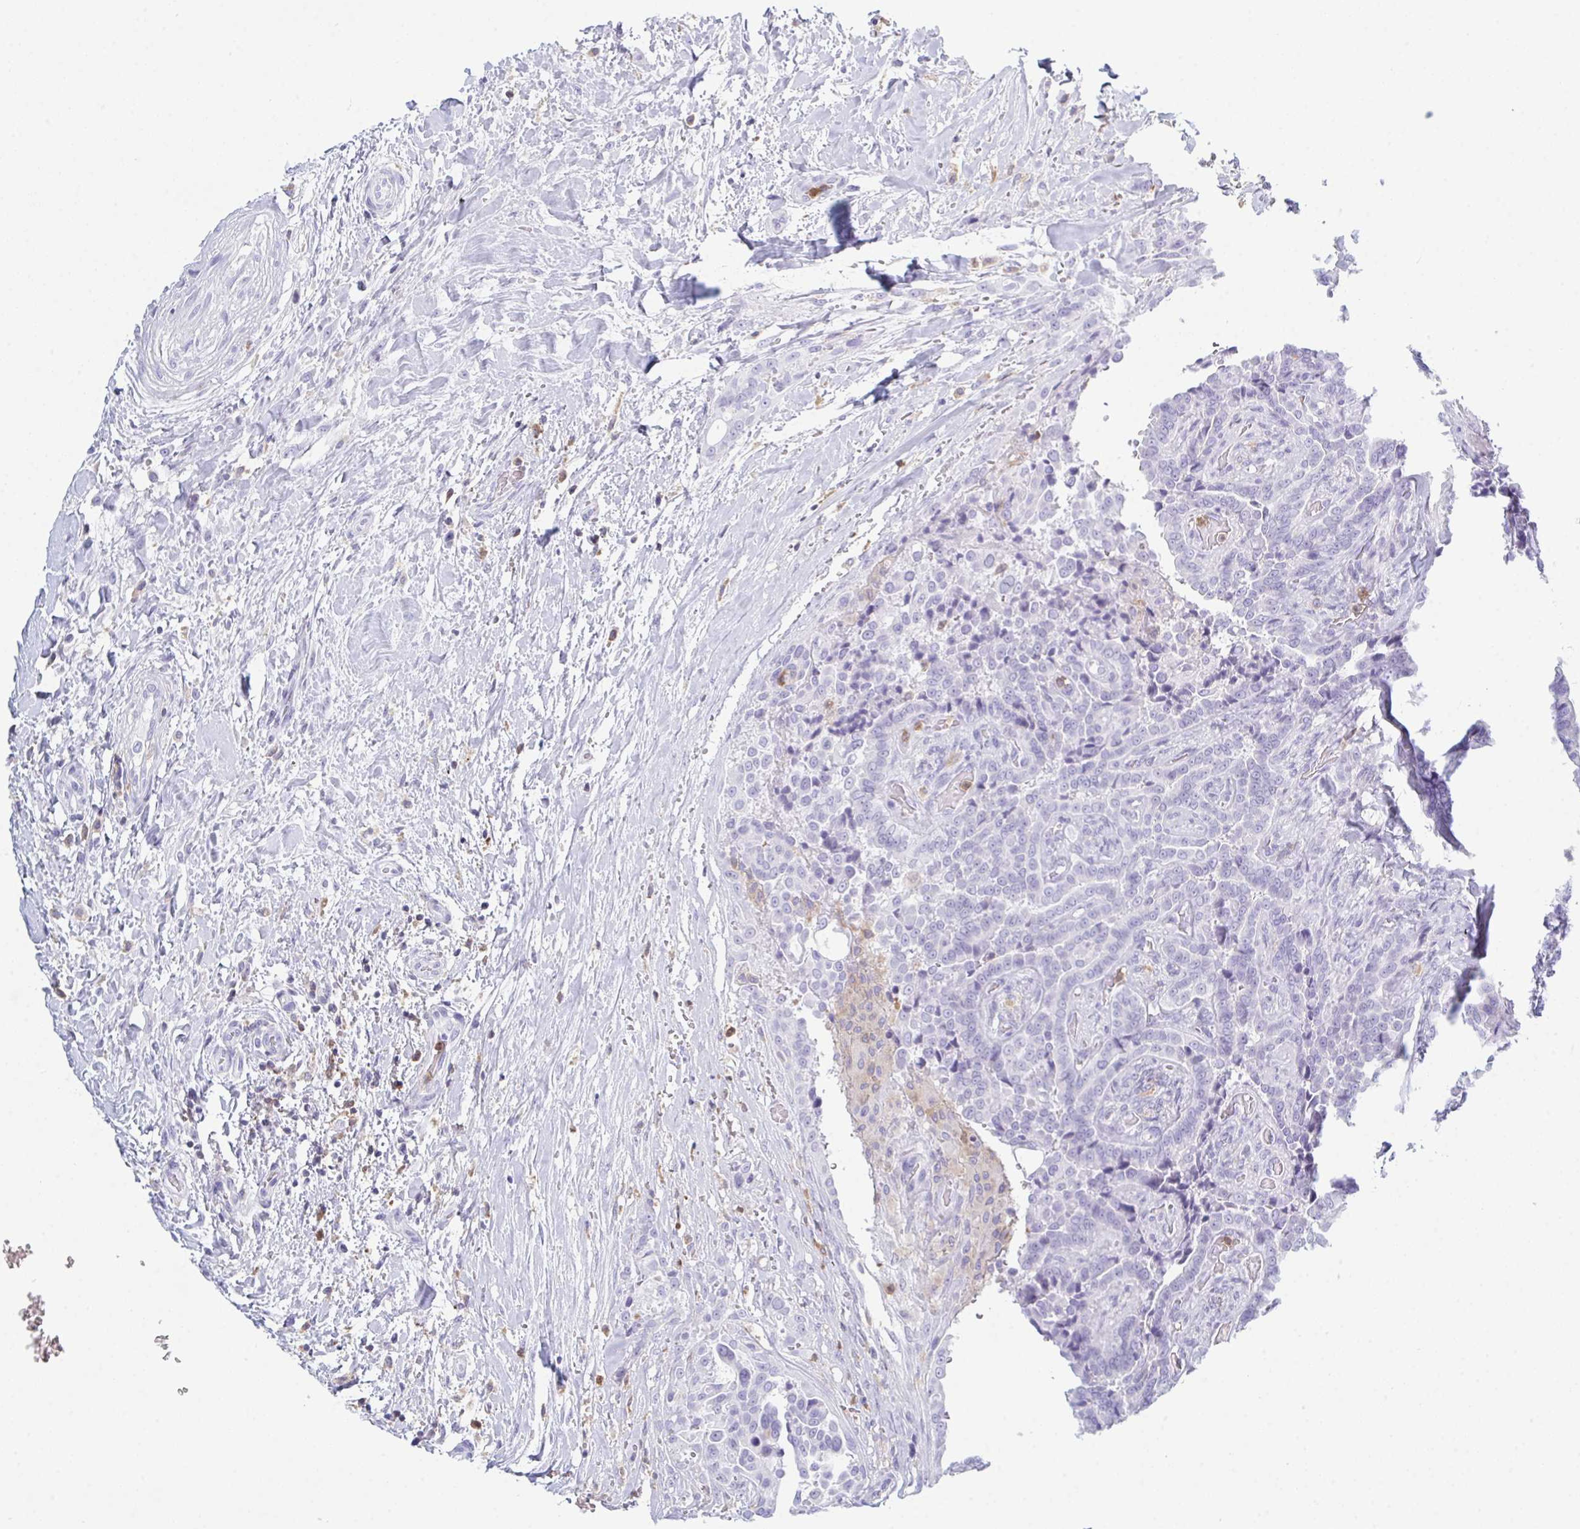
{"staining": {"intensity": "negative", "quantity": "none", "location": "none"}, "tissue": "thyroid cancer", "cell_type": "Tumor cells", "image_type": "cancer", "snomed": [{"axis": "morphology", "description": "Papillary adenocarcinoma, NOS"}, {"axis": "topography", "description": "Thyroid gland"}], "caption": "There is no significant staining in tumor cells of thyroid cancer (papillary adenocarcinoma).", "gene": "MYO1F", "patient": {"sex": "male", "age": 61}}